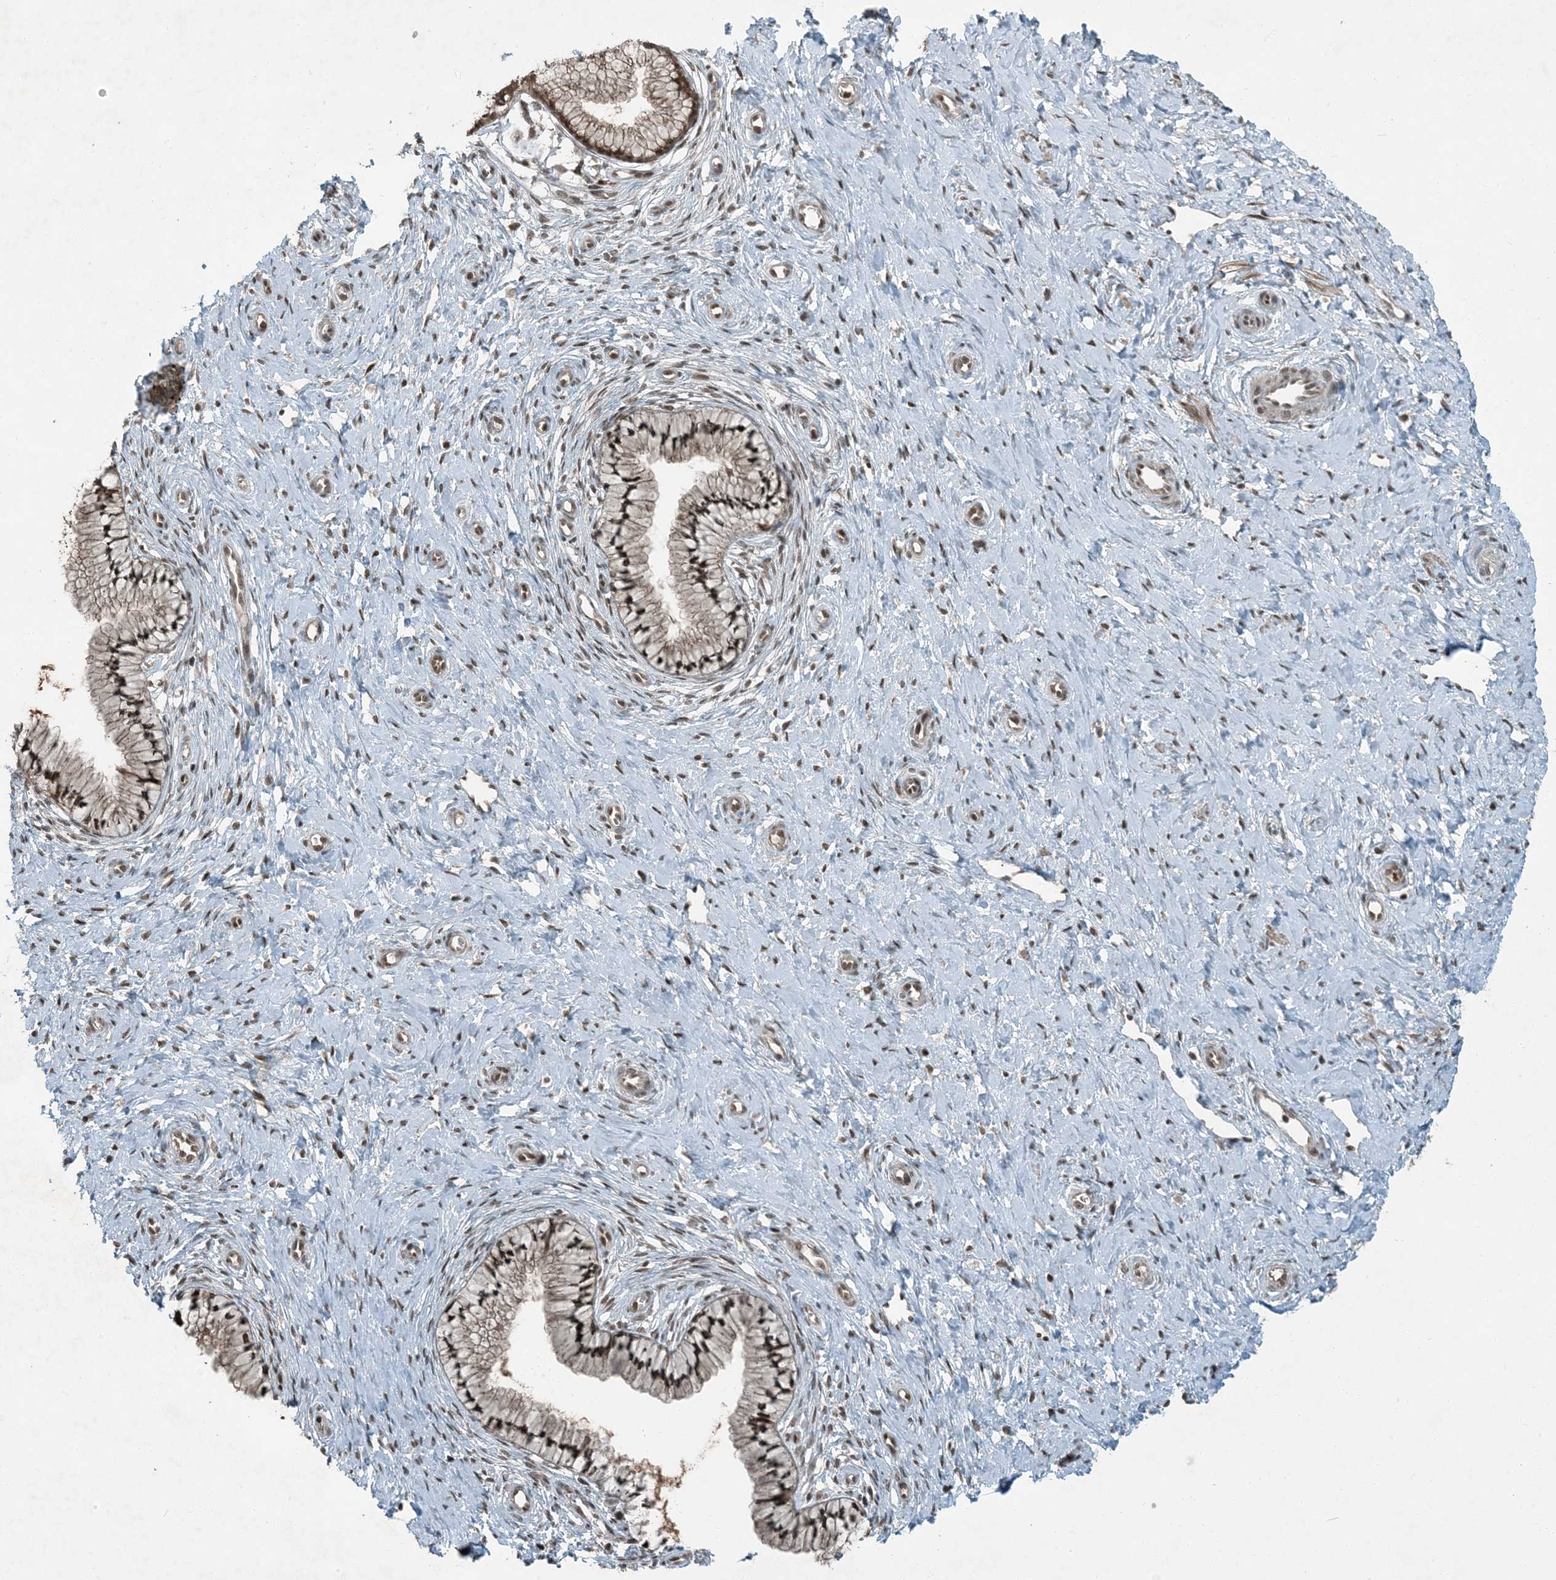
{"staining": {"intensity": "strong", "quantity": ">75%", "location": "nuclear"}, "tissue": "cervix", "cell_type": "Glandular cells", "image_type": "normal", "snomed": [{"axis": "morphology", "description": "Normal tissue, NOS"}, {"axis": "topography", "description": "Cervix"}], "caption": "Glandular cells reveal high levels of strong nuclear expression in about >75% of cells in unremarkable human cervix. (Stains: DAB in brown, nuclei in blue, Microscopy: brightfield microscopy at high magnification).", "gene": "TRAPPC12", "patient": {"sex": "female", "age": 36}}